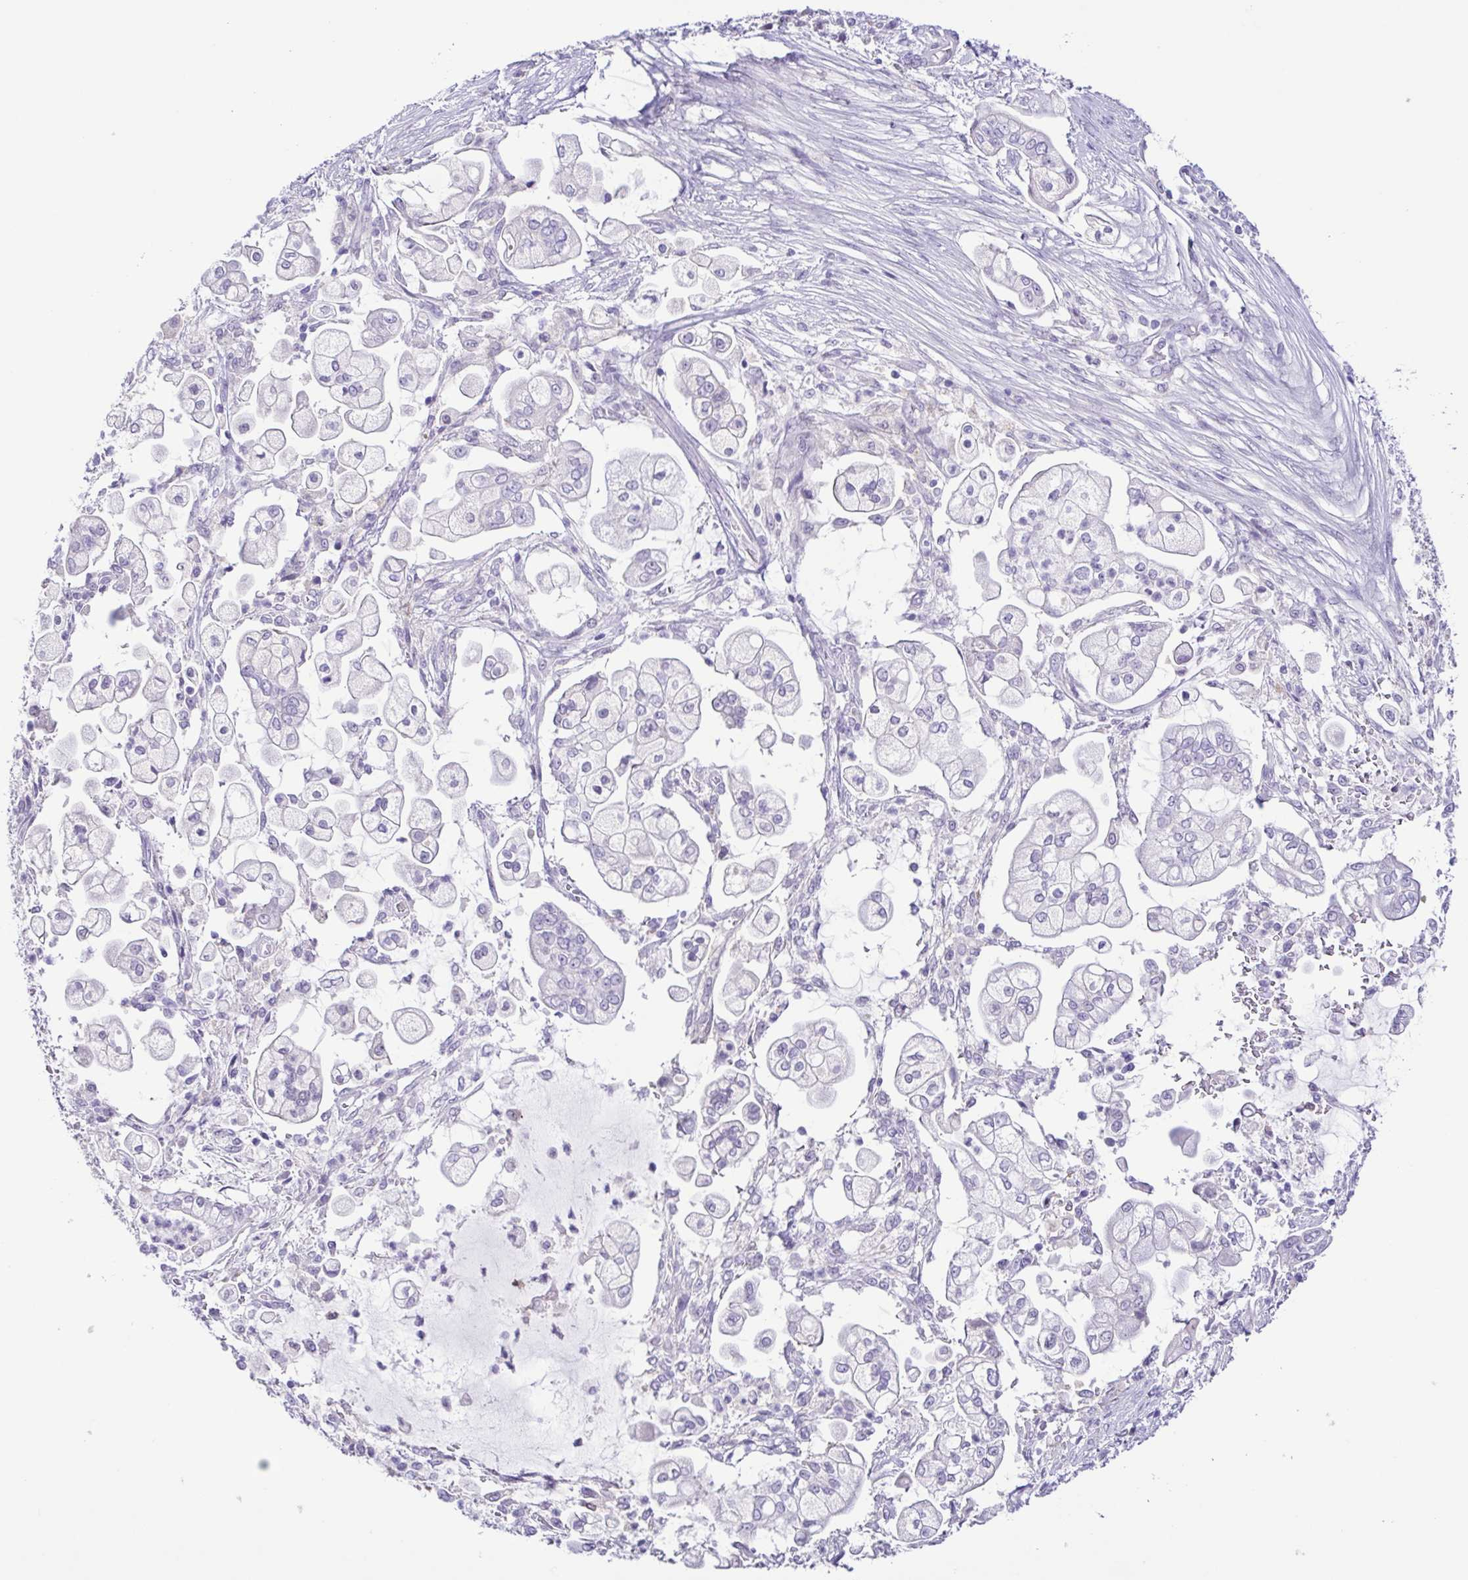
{"staining": {"intensity": "negative", "quantity": "none", "location": "none"}, "tissue": "pancreatic cancer", "cell_type": "Tumor cells", "image_type": "cancer", "snomed": [{"axis": "morphology", "description": "Adenocarcinoma, NOS"}, {"axis": "topography", "description": "Pancreas"}], "caption": "DAB immunohistochemical staining of pancreatic adenocarcinoma reveals no significant expression in tumor cells.", "gene": "TERT", "patient": {"sex": "female", "age": 69}}